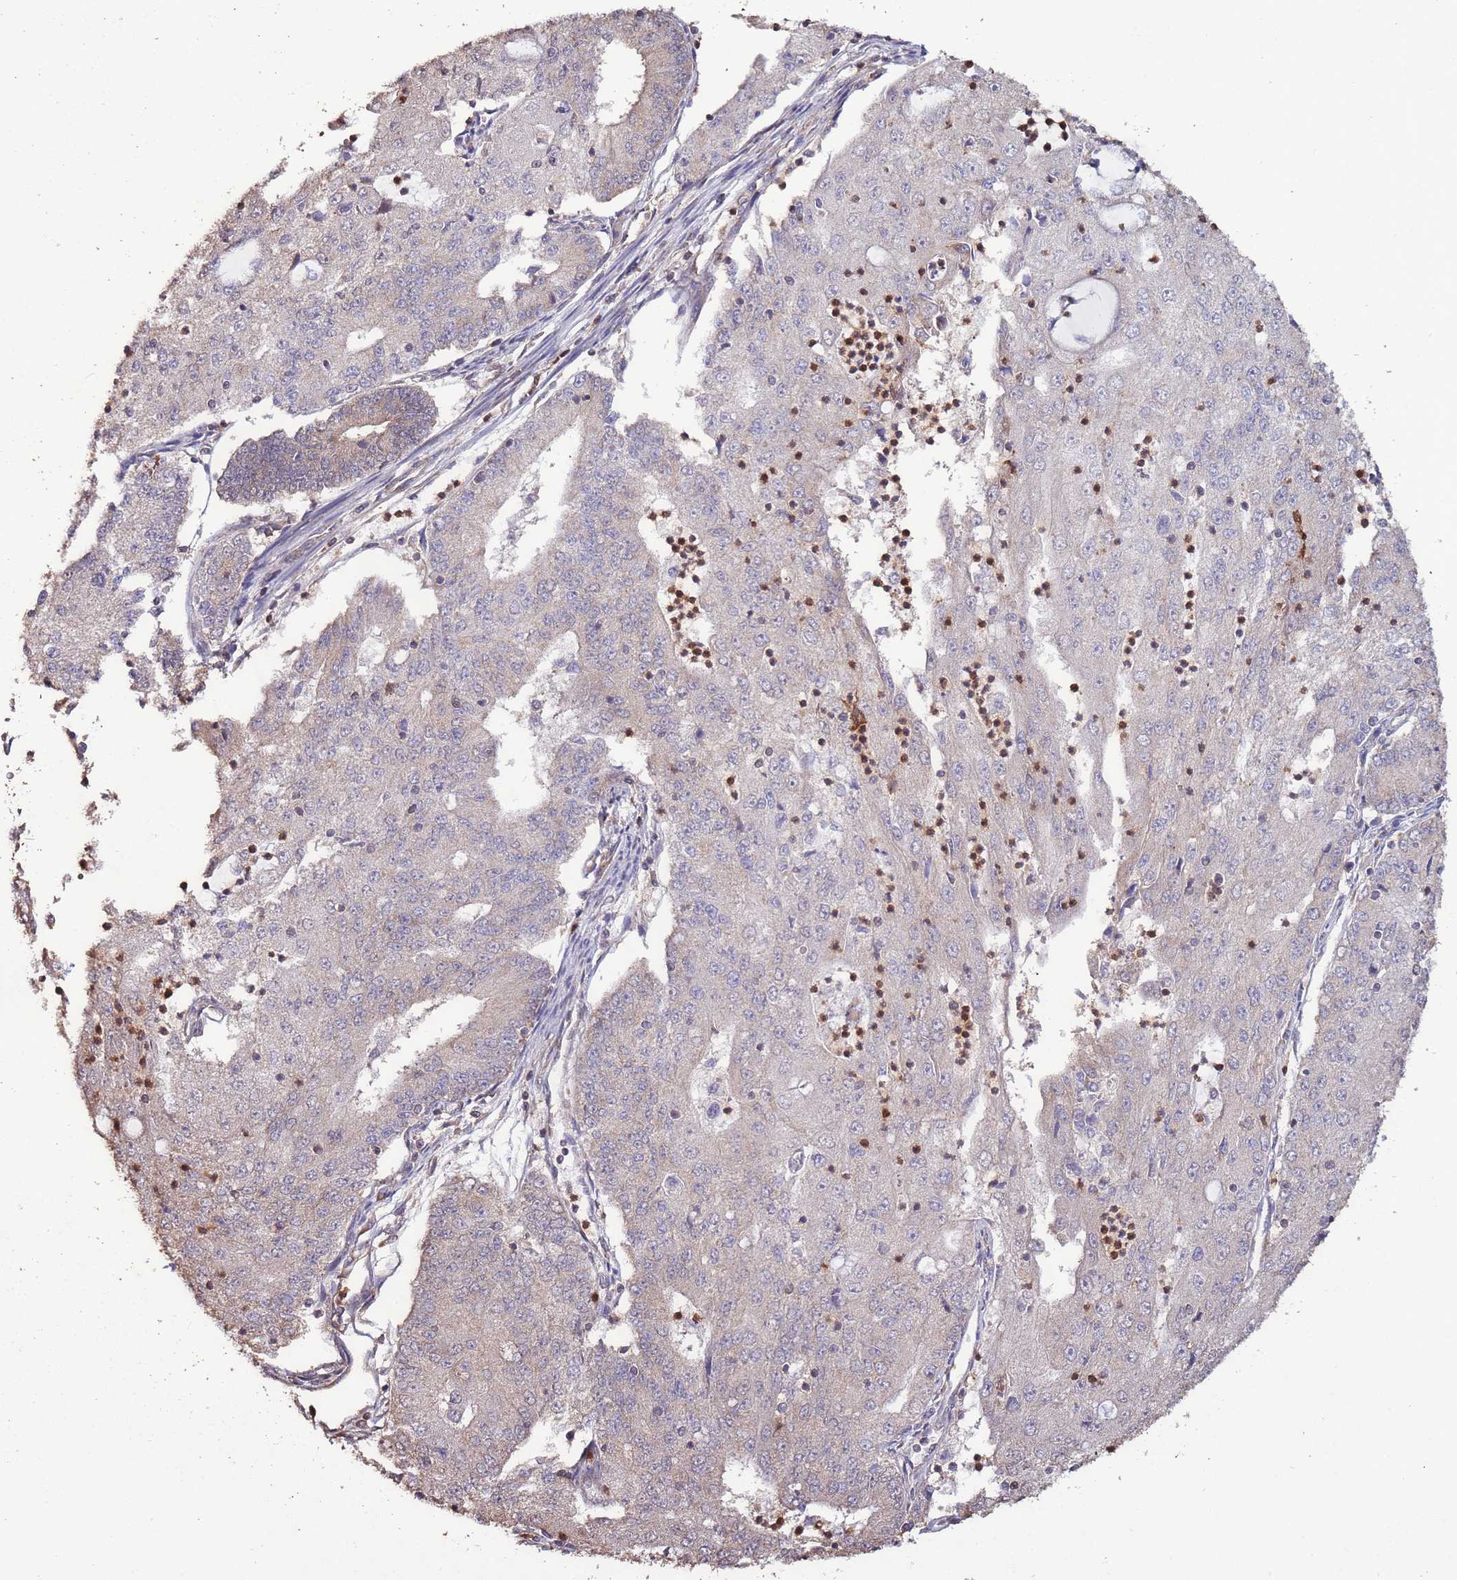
{"staining": {"intensity": "weak", "quantity": "25%-75%", "location": "cytoplasmic/membranous"}, "tissue": "endometrial cancer", "cell_type": "Tumor cells", "image_type": "cancer", "snomed": [{"axis": "morphology", "description": "Adenocarcinoma, NOS"}, {"axis": "topography", "description": "Endometrium"}], "caption": "This image reveals IHC staining of human adenocarcinoma (endometrial), with low weak cytoplasmic/membranous positivity in about 25%-75% of tumor cells.", "gene": "SLC41A3", "patient": {"sex": "female", "age": 56}}